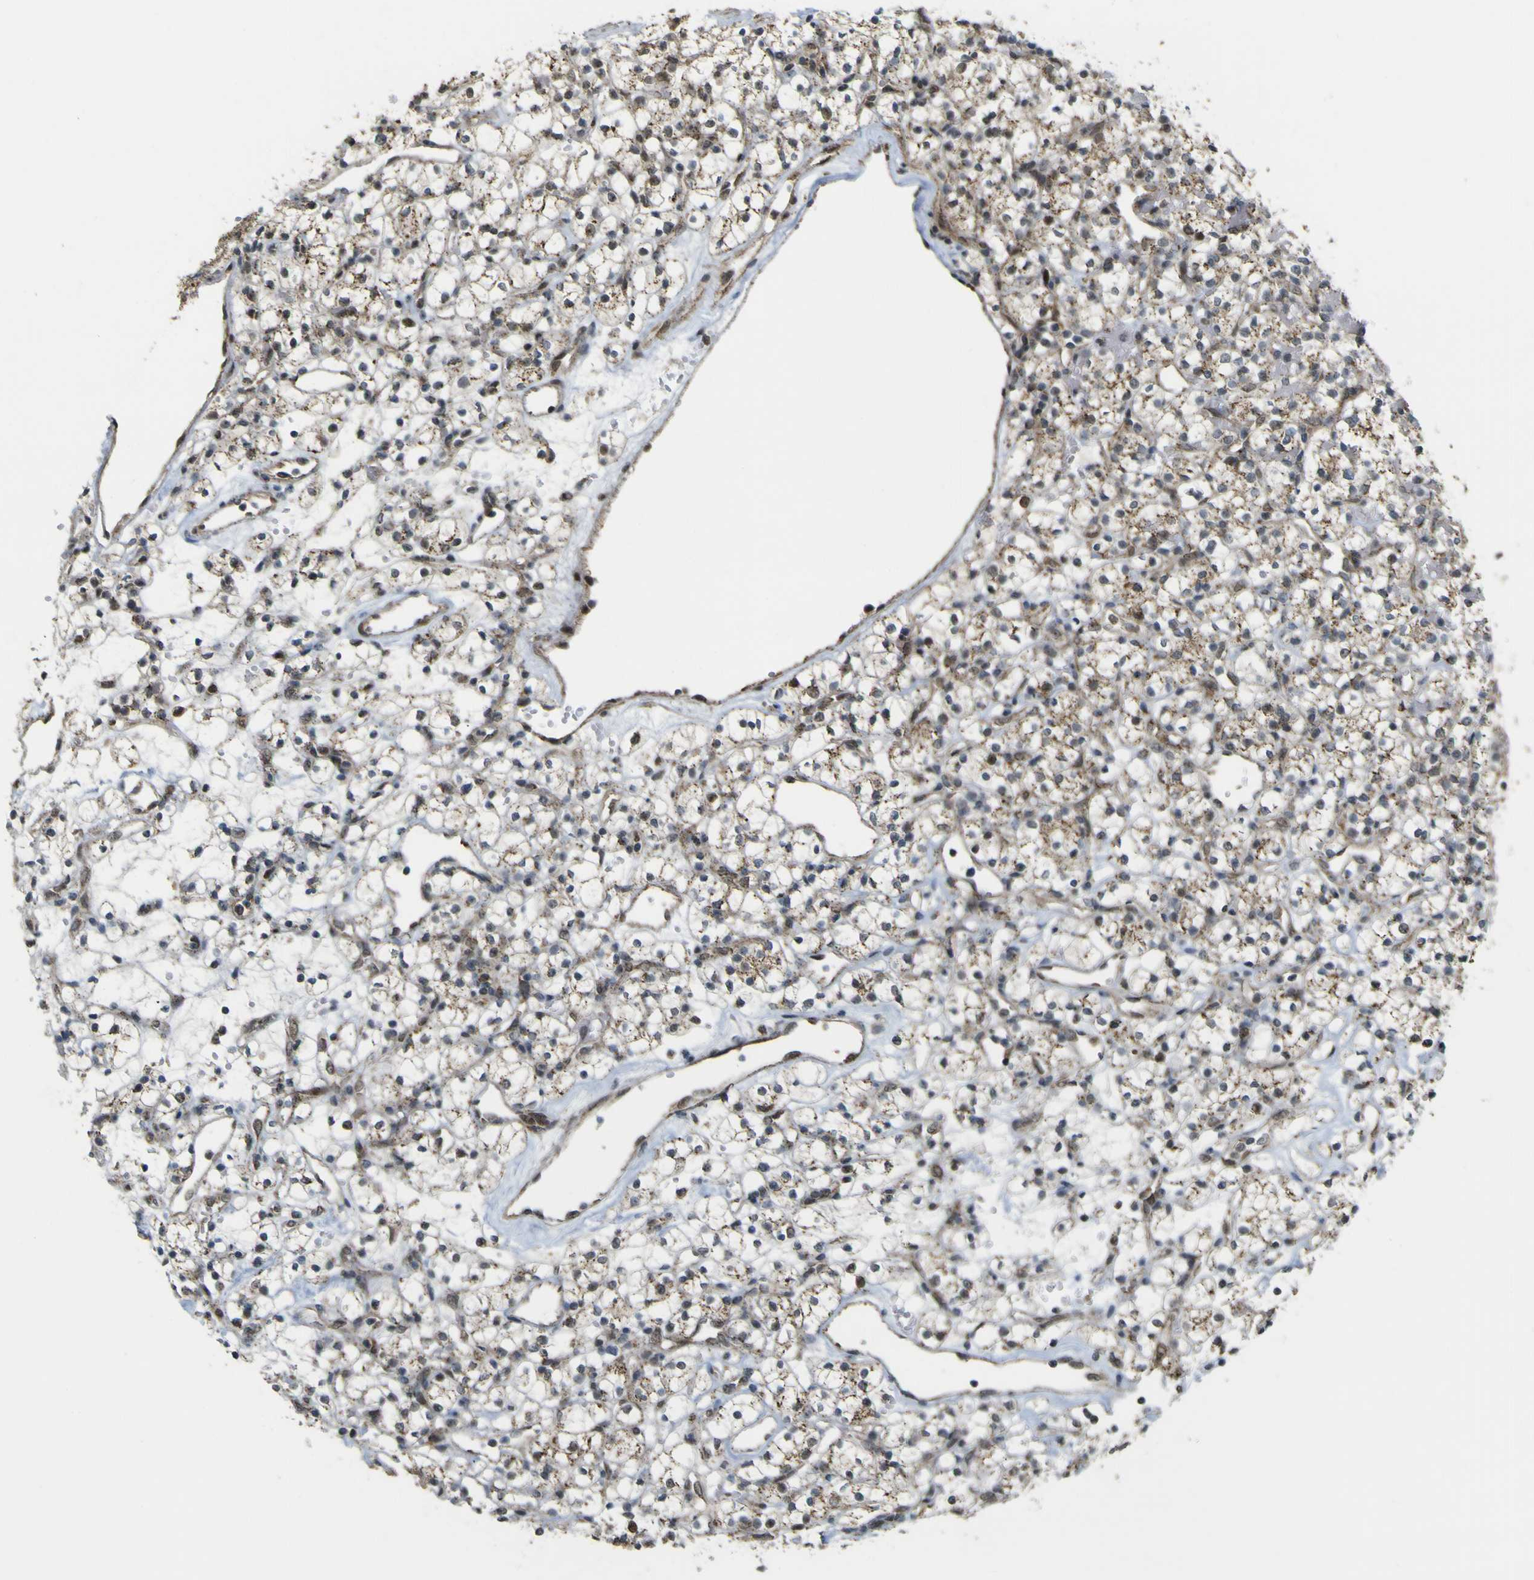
{"staining": {"intensity": "moderate", "quantity": "25%-75%", "location": "cytoplasmic/membranous"}, "tissue": "renal cancer", "cell_type": "Tumor cells", "image_type": "cancer", "snomed": [{"axis": "morphology", "description": "Adenocarcinoma, NOS"}, {"axis": "topography", "description": "Kidney"}], "caption": "Tumor cells show medium levels of moderate cytoplasmic/membranous staining in approximately 25%-75% of cells in human renal adenocarcinoma.", "gene": "ACBD5", "patient": {"sex": "female", "age": 60}}